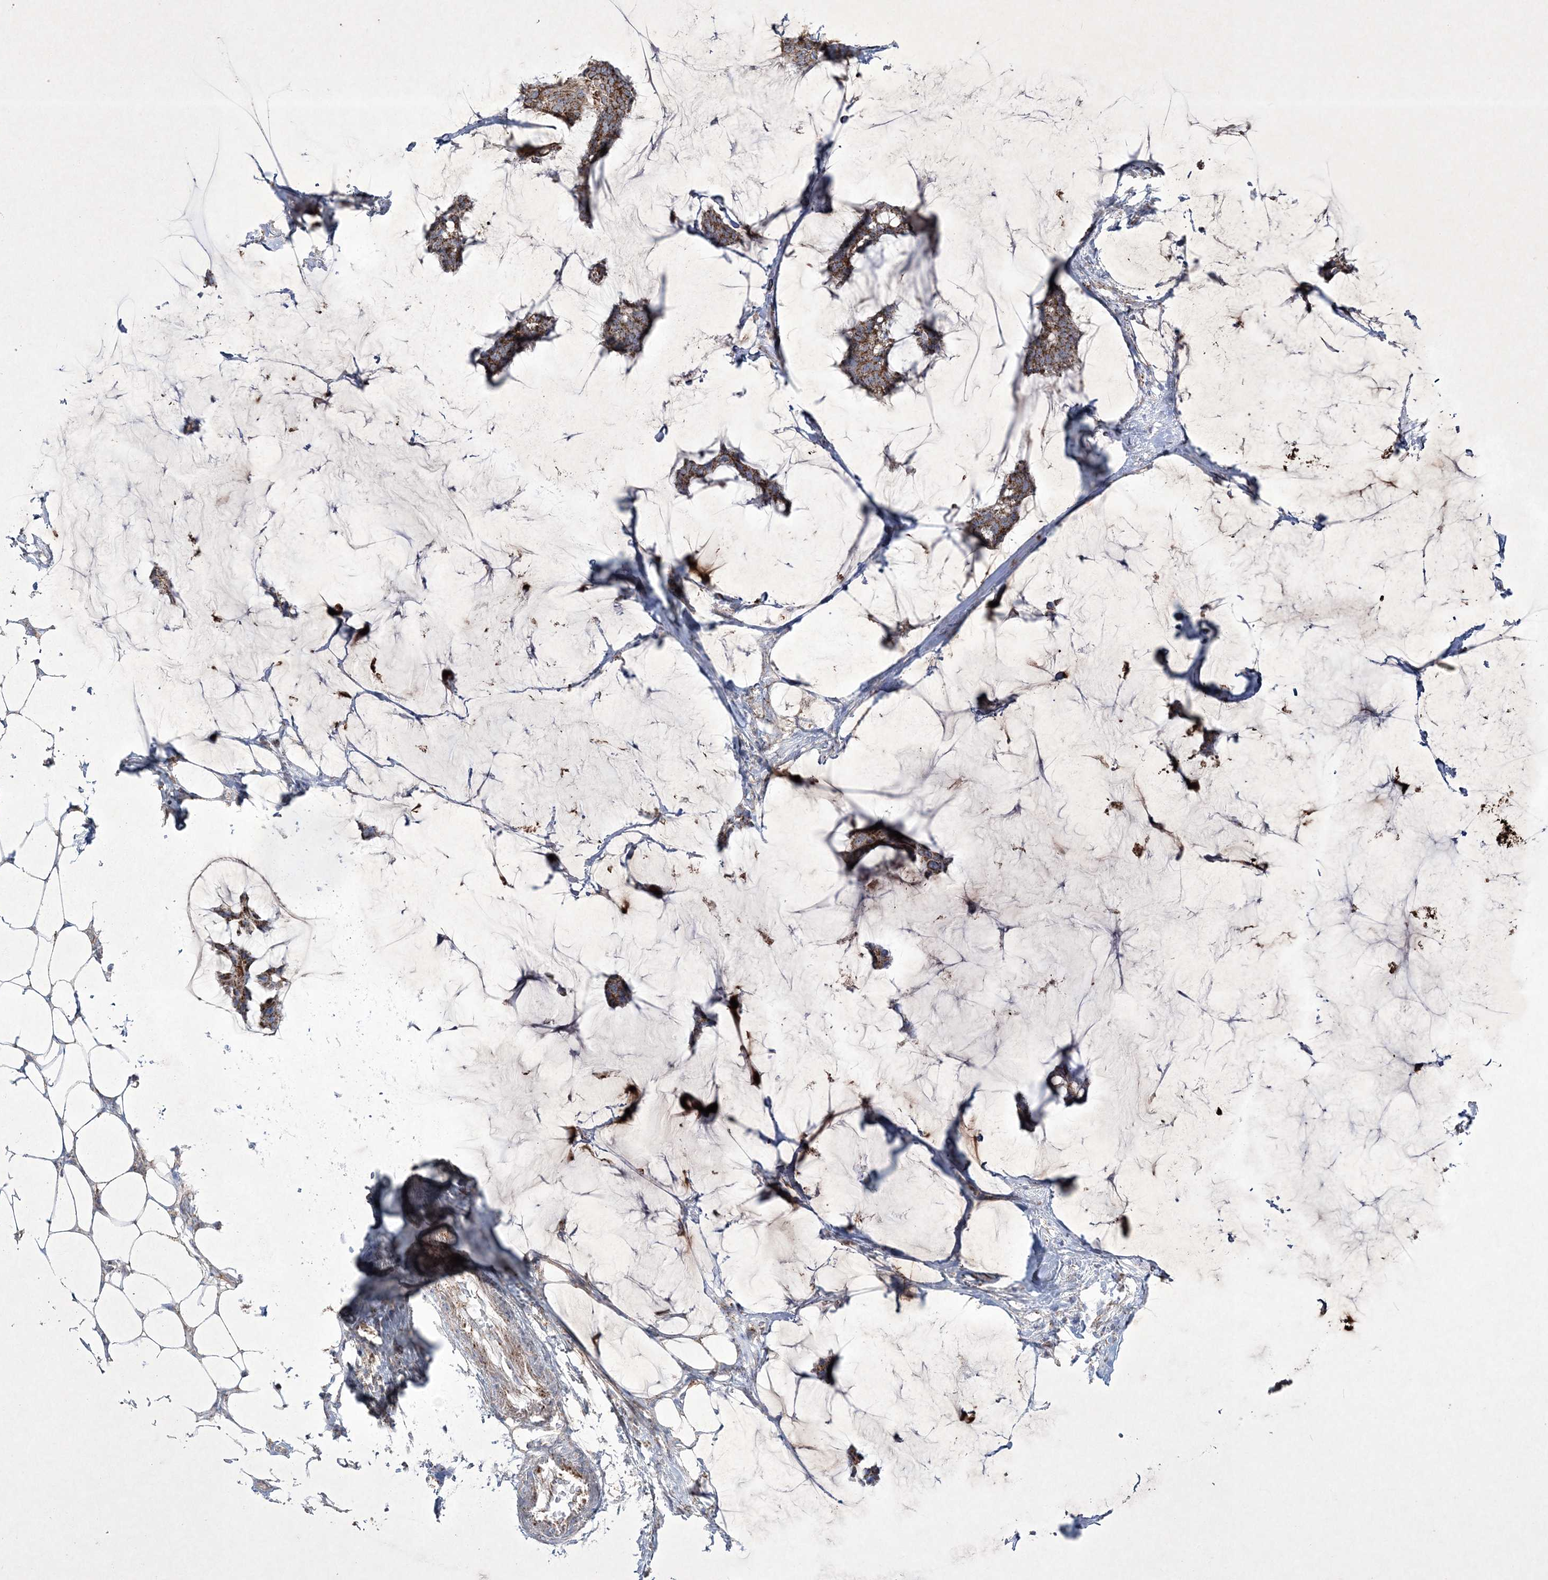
{"staining": {"intensity": "moderate", "quantity": ">75%", "location": "cytoplasmic/membranous"}, "tissue": "breast cancer", "cell_type": "Tumor cells", "image_type": "cancer", "snomed": [{"axis": "morphology", "description": "Duct carcinoma"}, {"axis": "topography", "description": "Breast"}], "caption": "This image displays IHC staining of human breast infiltrating ductal carcinoma, with medium moderate cytoplasmic/membranous expression in approximately >75% of tumor cells.", "gene": "RICTOR", "patient": {"sex": "female", "age": 93}}